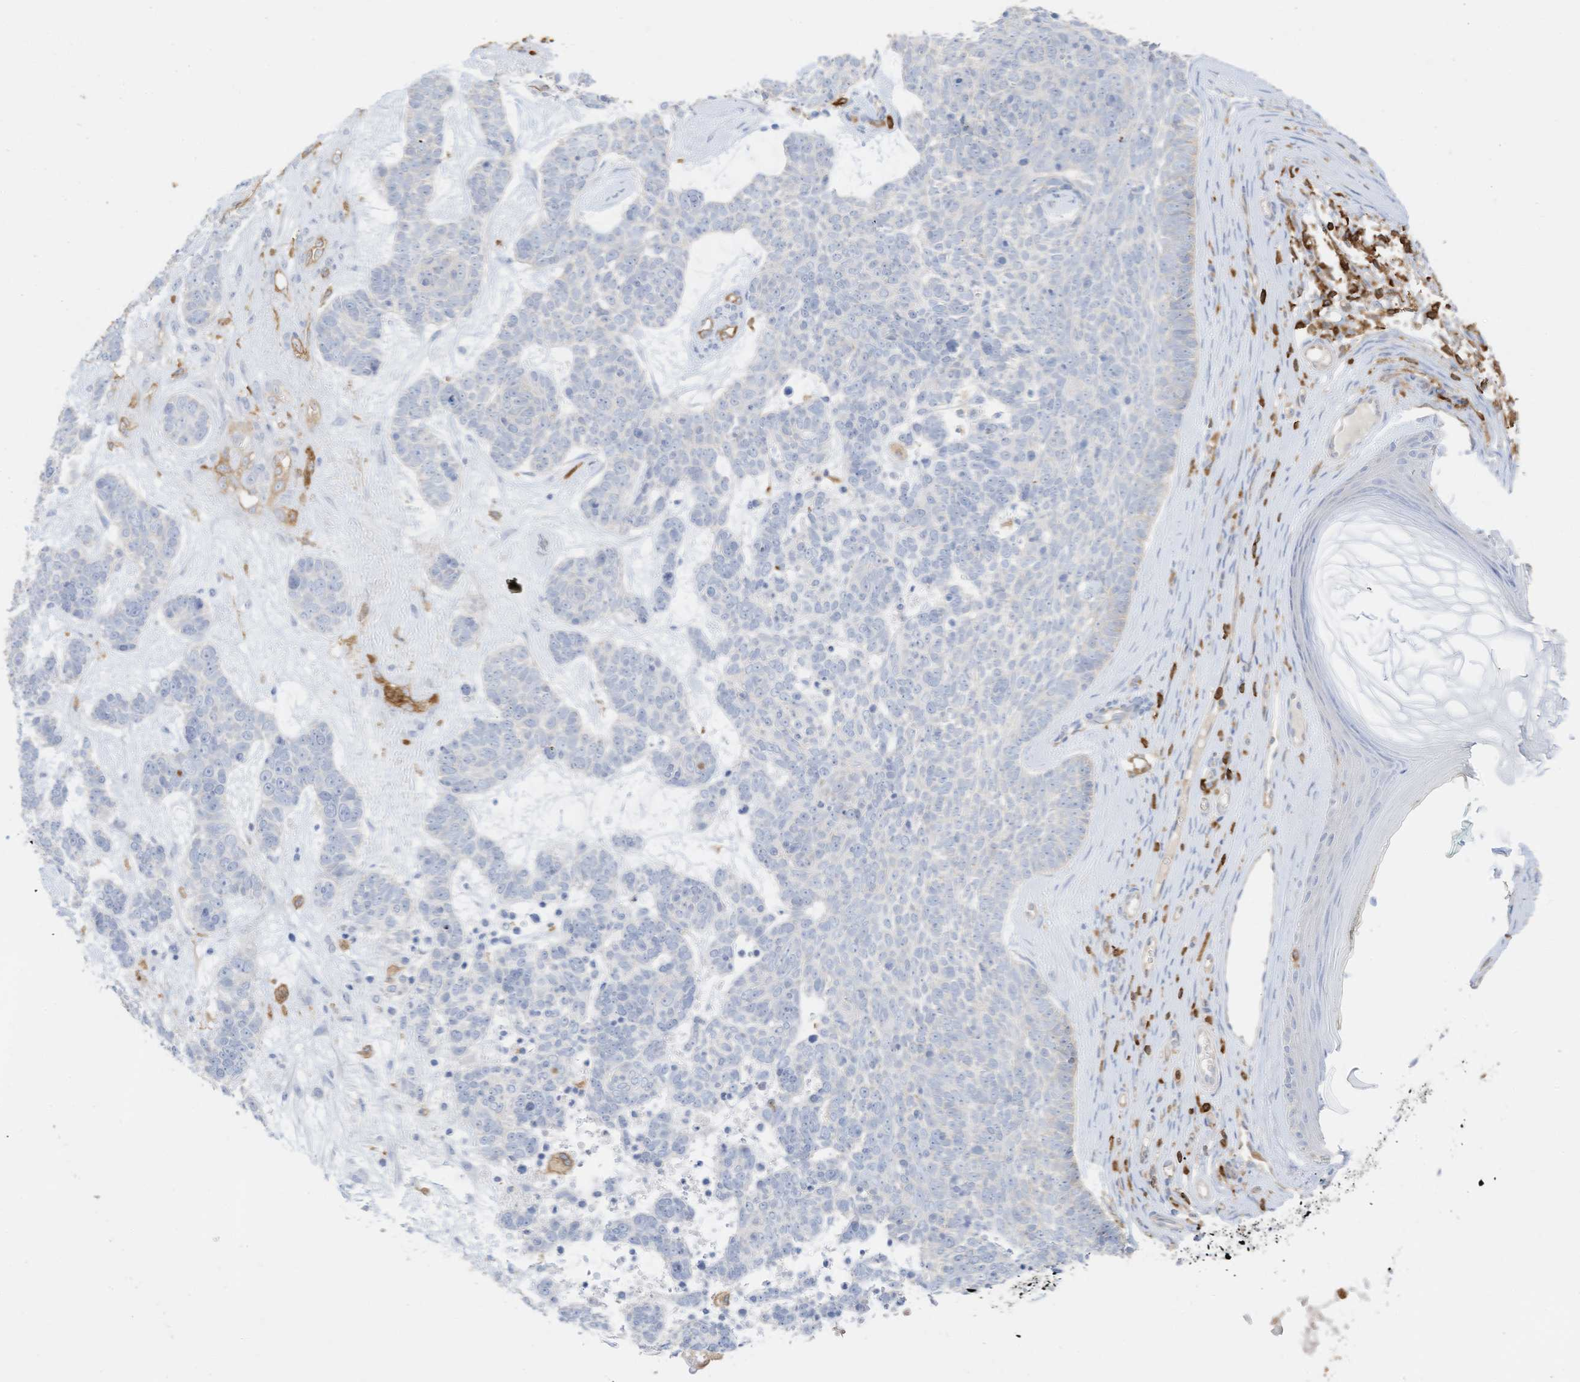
{"staining": {"intensity": "negative", "quantity": "none", "location": "none"}, "tissue": "skin cancer", "cell_type": "Tumor cells", "image_type": "cancer", "snomed": [{"axis": "morphology", "description": "Basal cell carcinoma"}, {"axis": "topography", "description": "Skin"}], "caption": "The immunohistochemistry (IHC) photomicrograph has no significant positivity in tumor cells of skin cancer (basal cell carcinoma) tissue.", "gene": "ARHGAP25", "patient": {"sex": "female", "age": 81}}